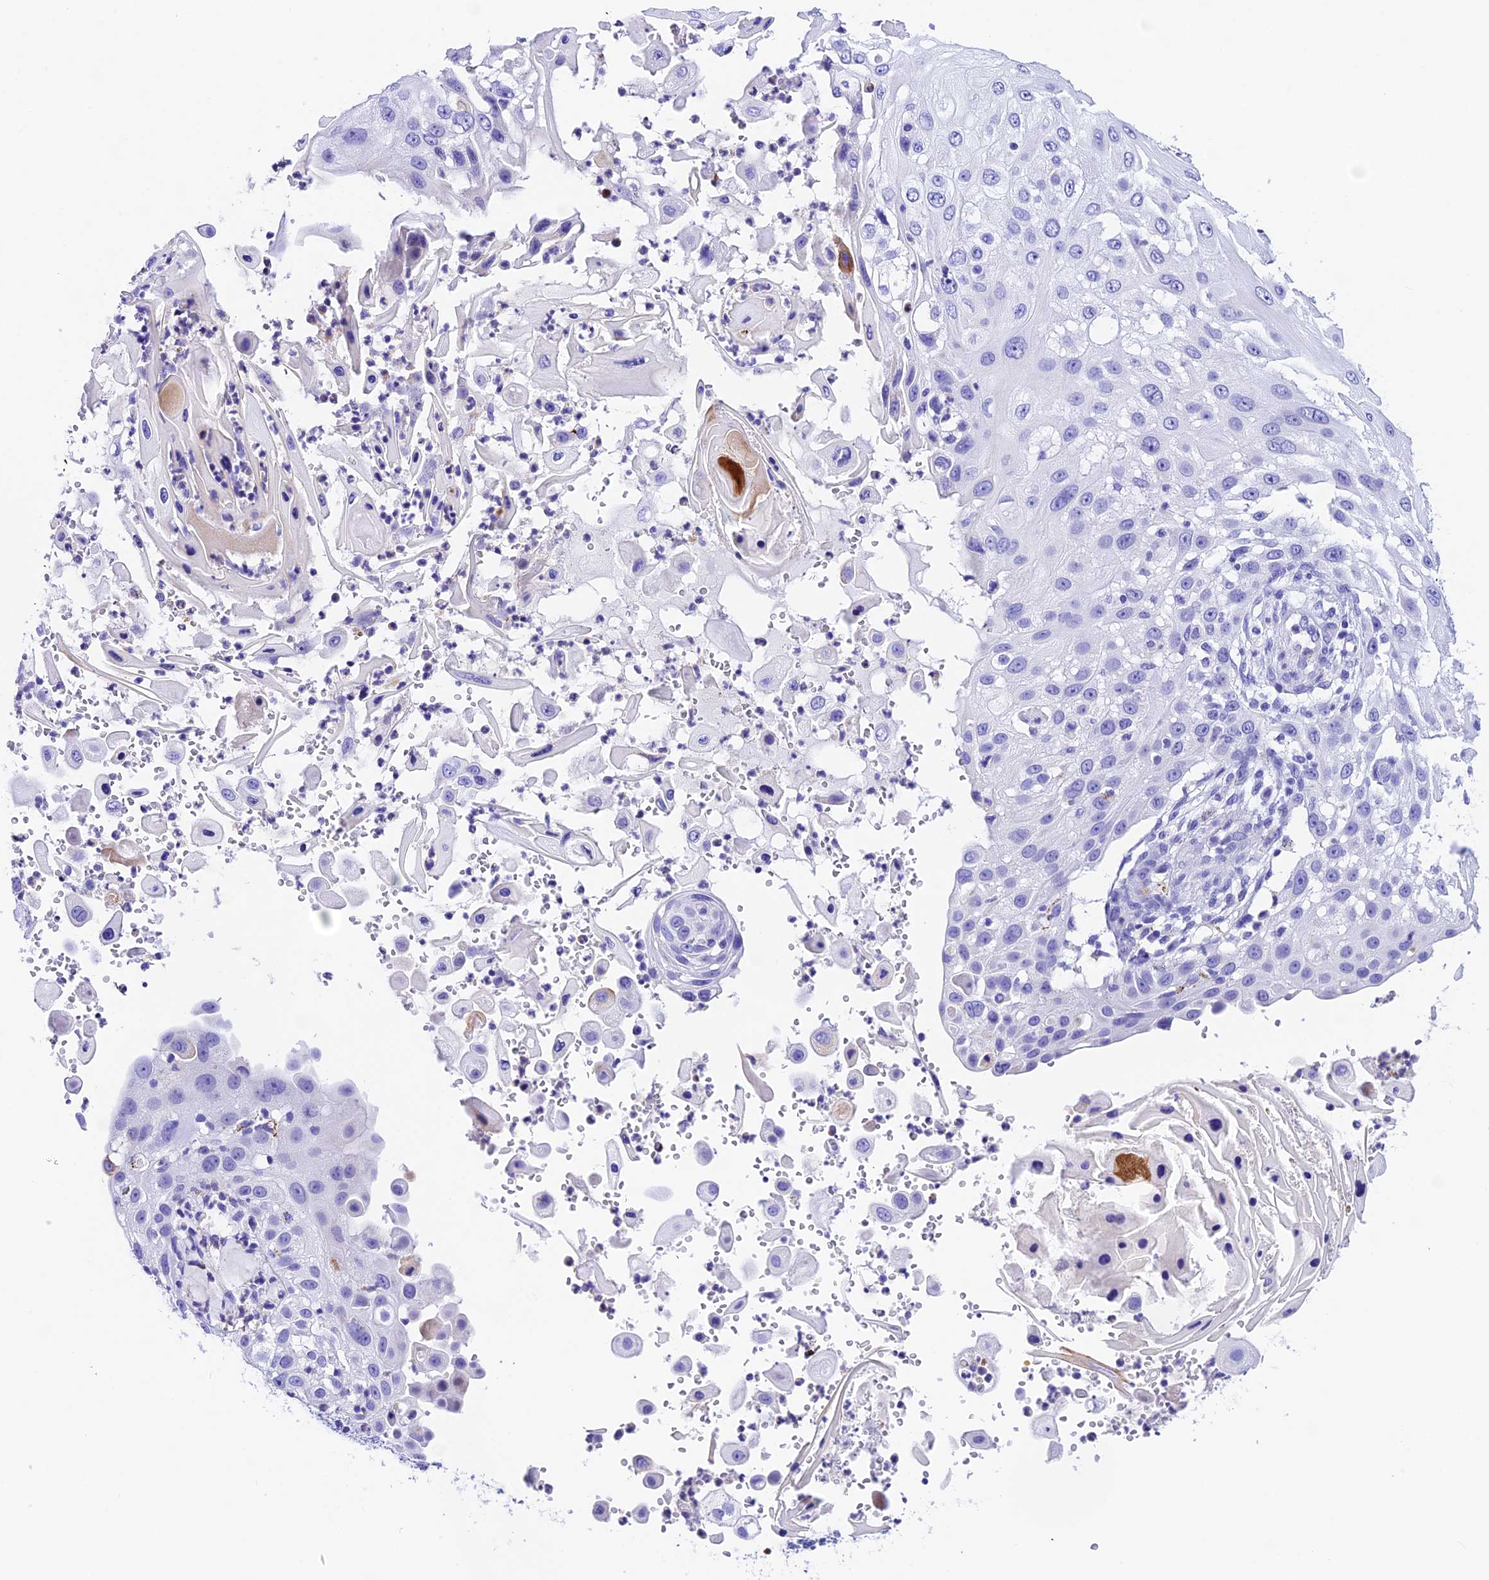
{"staining": {"intensity": "negative", "quantity": "none", "location": "none"}, "tissue": "skin cancer", "cell_type": "Tumor cells", "image_type": "cancer", "snomed": [{"axis": "morphology", "description": "Squamous cell carcinoma, NOS"}, {"axis": "topography", "description": "Skin"}], "caption": "Immunohistochemical staining of skin cancer (squamous cell carcinoma) reveals no significant positivity in tumor cells.", "gene": "PSG11", "patient": {"sex": "female", "age": 44}}